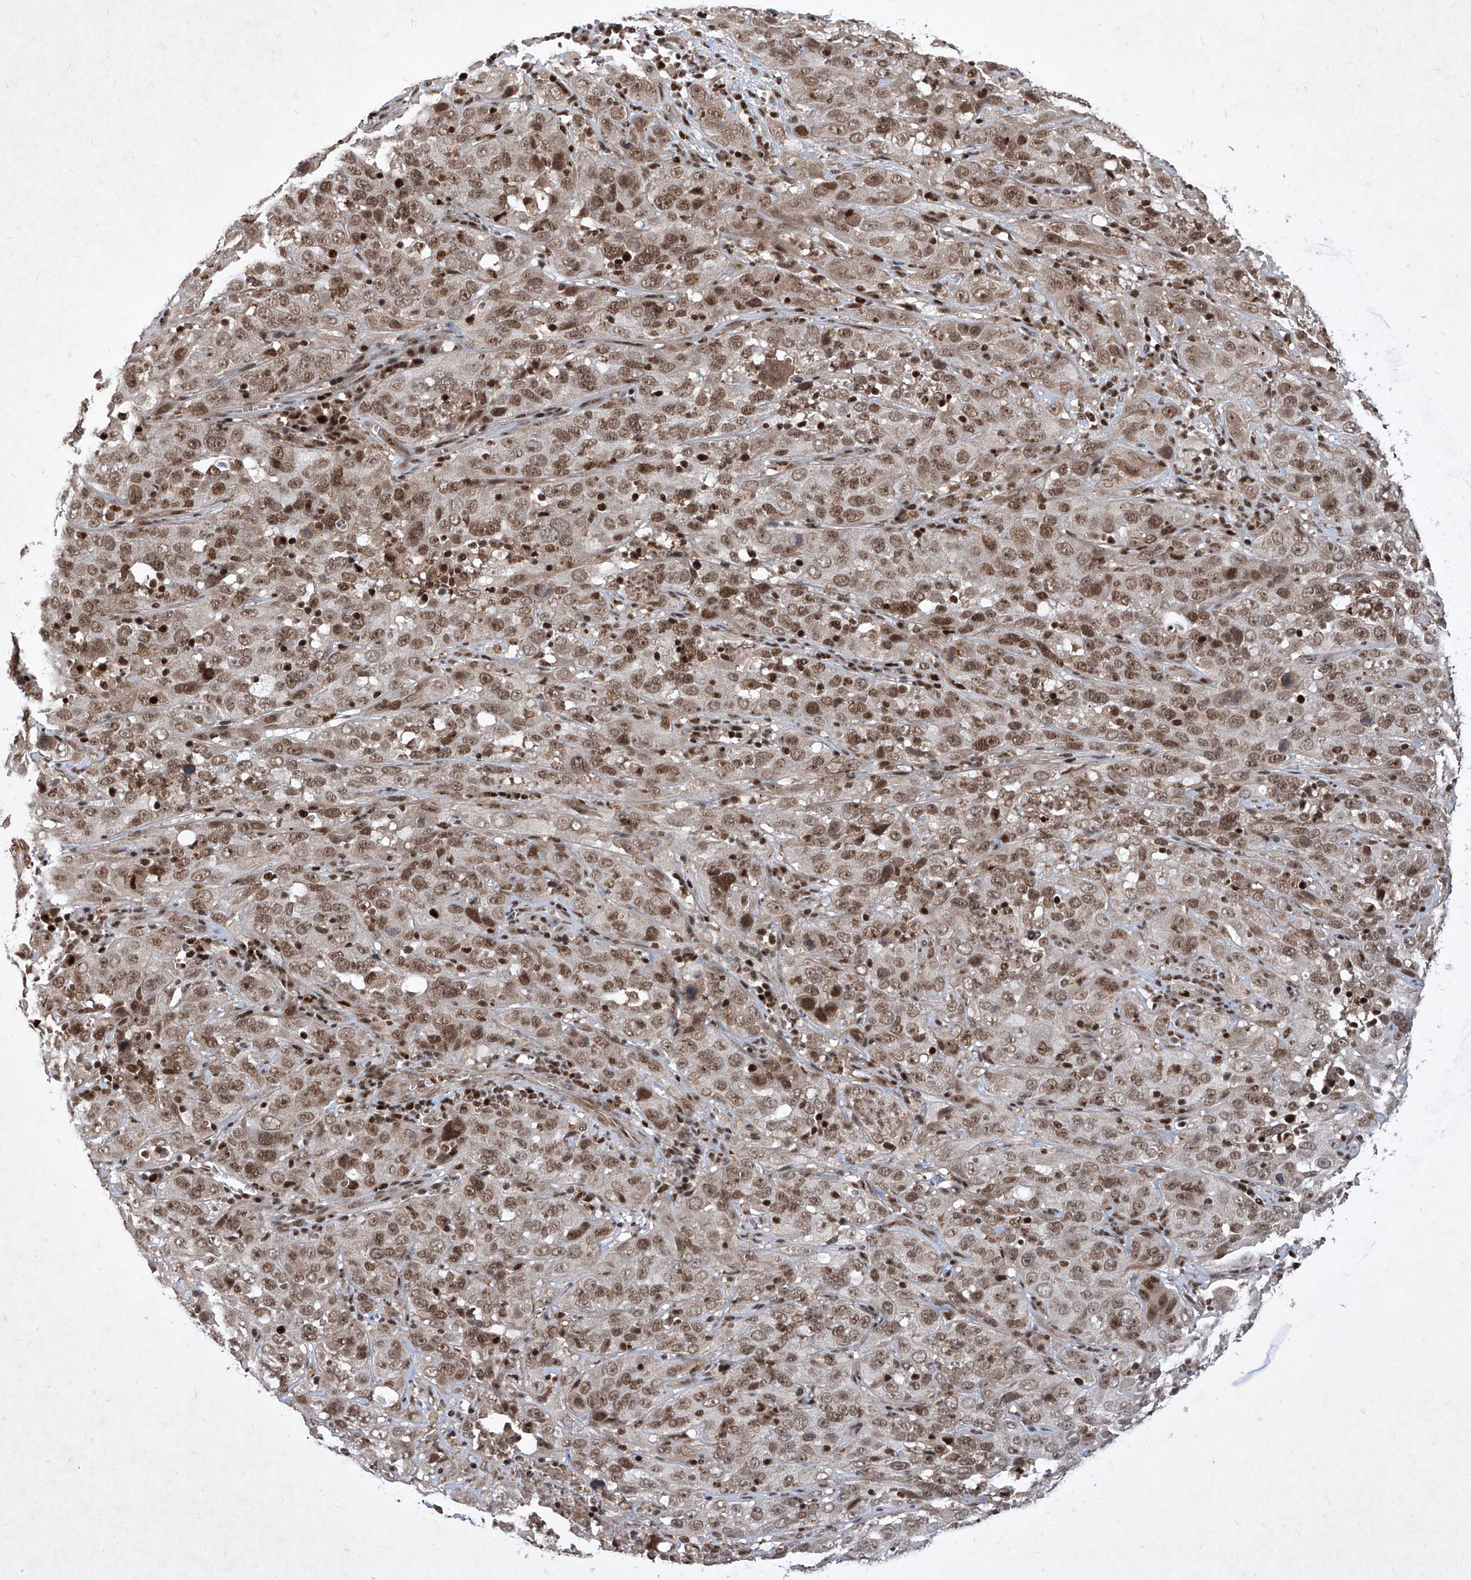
{"staining": {"intensity": "moderate", "quantity": ">75%", "location": "nuclear"}, "tissue": "cervical cancer", "cell_type": "Tumor cells", "image_type": "cancer", "snomed": [{"axis": "morphology", "description": "Squamous cell carcinoma, NOS"}, {"axis": "topography", "description": "Cervix"}], "caption": "The immunohistochemical stain labels moderate nuclear staining in tumor cells of cervical cancer (squamous cell carcinoma) tissue.", "gene": "IRF2", "patient": {"sex": "female", "age": 32}}